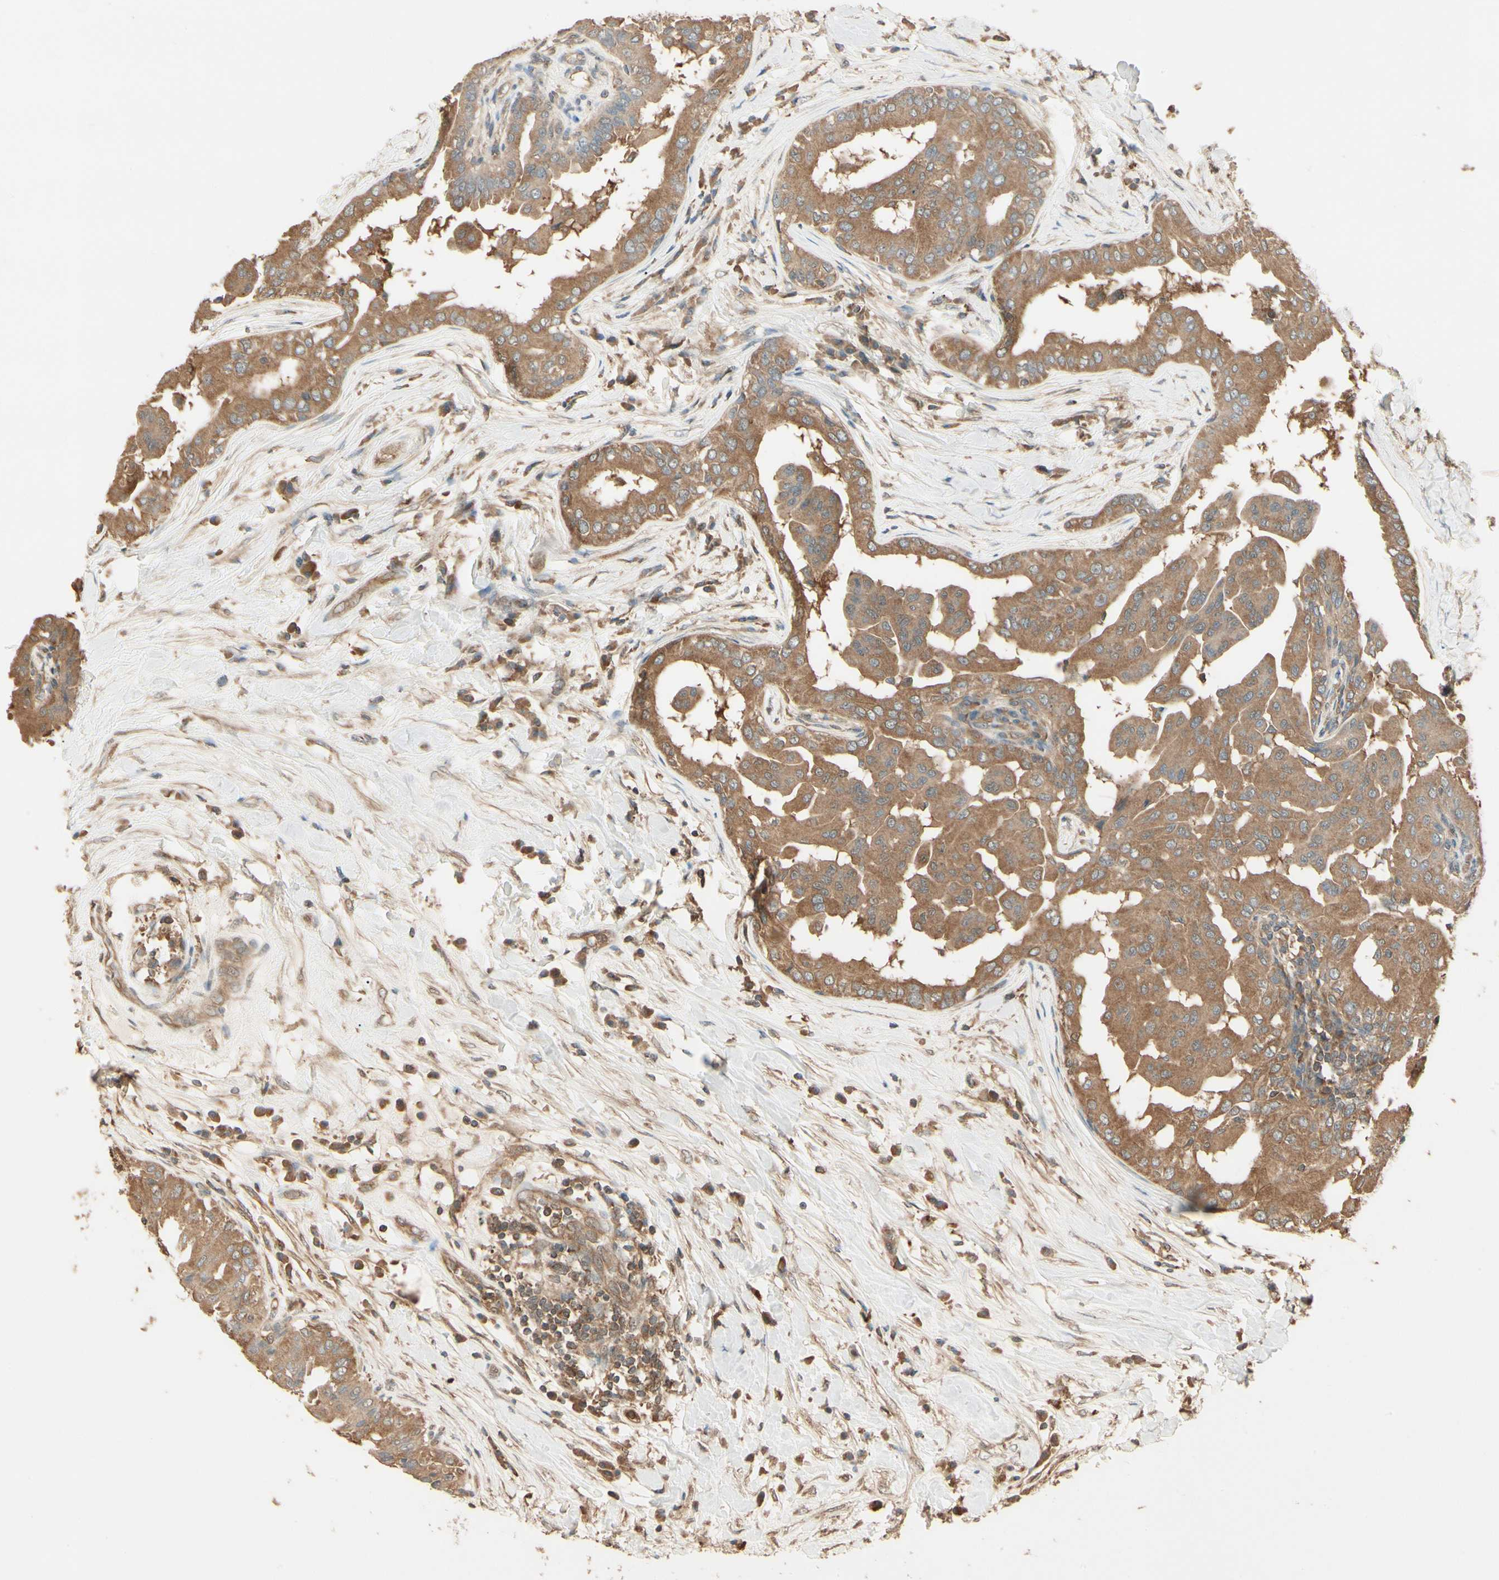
{"staining": {"intensity": "moderate", "quantity": ">75%", "location": "cytoplasmic/membranous"}, "tissue": "thyroid cancer", "cell_type": "Tumor cells", "image_type": "cancer", "snomed": [{"axis": "morphology", "description": "Papillary adenocarcinoma, NOS"}, {"axis": "topography", "description": "Thyroid gland"}], "caption": "Thyroid cancer stained with immunohistochemistry (IHC) exhibits moderate cytoplasmic/membranous staining in approximately >75% of tumor cells.", "gene": "CCT7", "patient": {"sex": "male", "age": 33}}